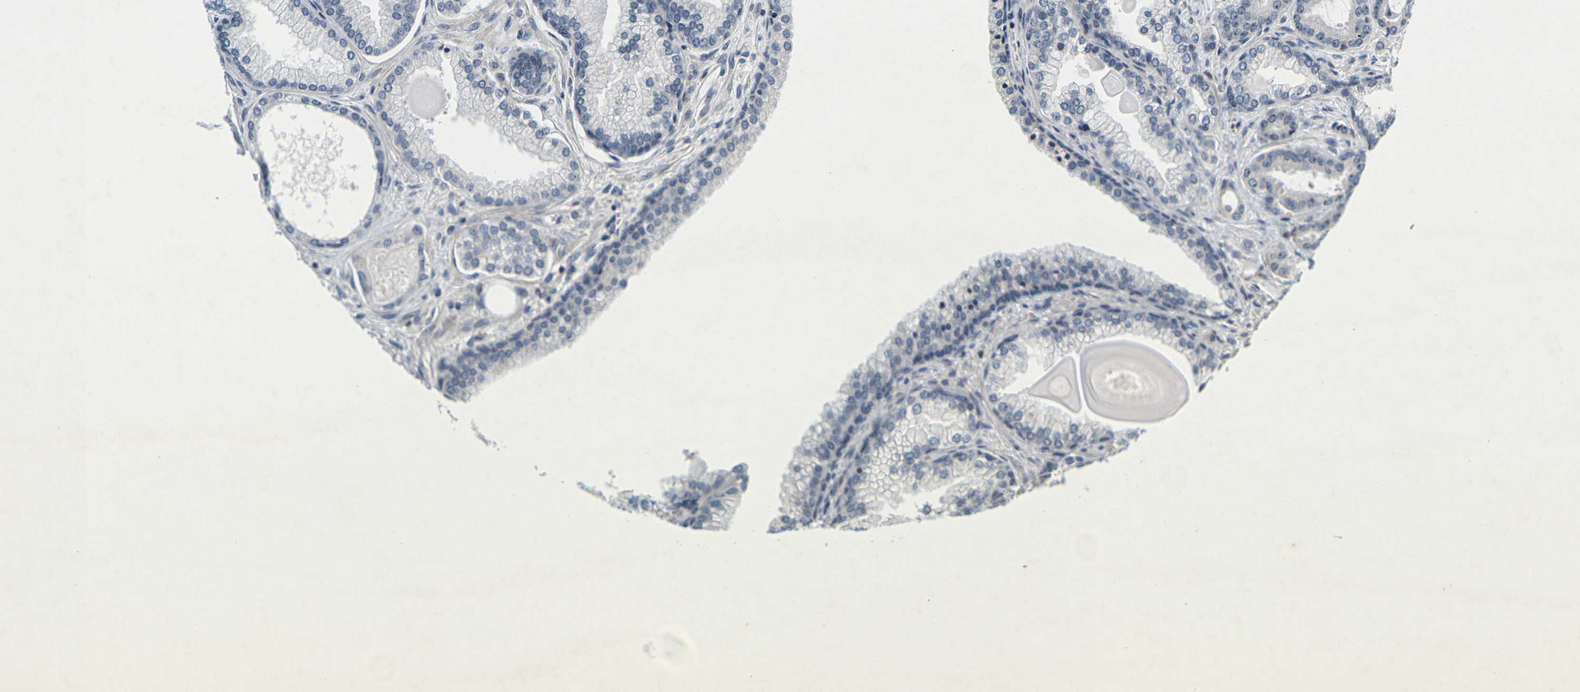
{"staining": {"intensity": "negative", "quantity": "none", "location": "none"}, "tissue": "prostate cancer", "cell_type": "Tumor cells", "image_type": "cancer", "snomed": [{"axis": "morphology", "description": "Adenocarcinoma, Low grade"}, {"axis": "topography", "description": "Prostate"}], "caption": "Prostate cancer was stained to show a protein in brown. There is no significant positivity in tumor cells.", "gene": "C1QC", "patient": {"sex": "male", "age": 59}}